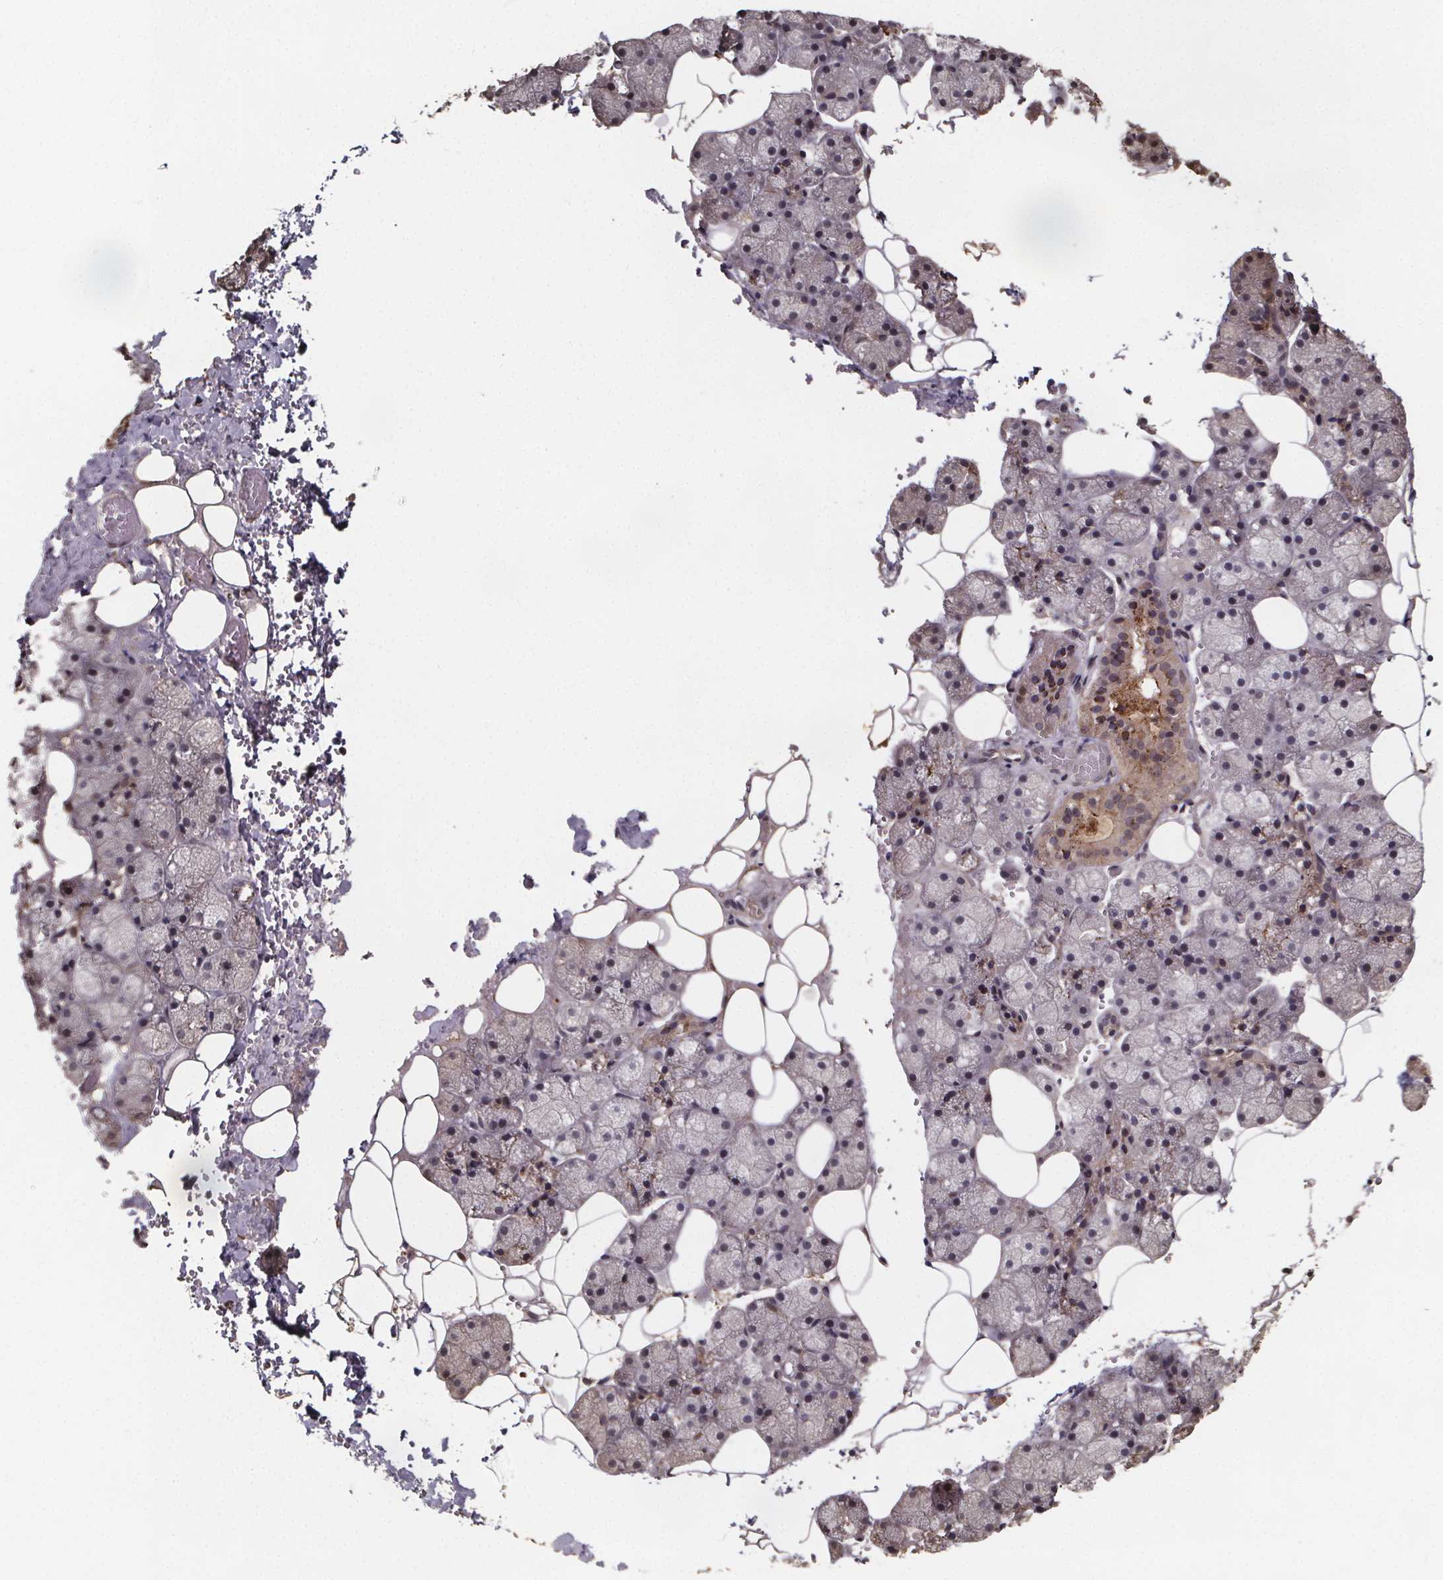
{"staining": {"intensity": "moderate", "quantity": "<25%", "location": "cytoplasmic/membranous"}, "tissue": "salivary gland", "cell_type": "Glandular cells", "image_type": "normal", "snomed": [{"axis": "morphology", "description": "Normal tissue, NOS"}, {"axis": "topography", "description": "Salivary gland"}], "caption": "IHC staining of normal salivary gland, which demonstrates low levels of moderate cytoplasmic/membranous staining in about <25% of glandular cells indicating moderate cytoplasmic/membranous protein positivity. The staining was performed using DAB (brown) for protein detection and nuclei were counterstained in hematoxylin (blue).", "gene": "ZNF879", "patient": {"sex": "male", "age": 38}}